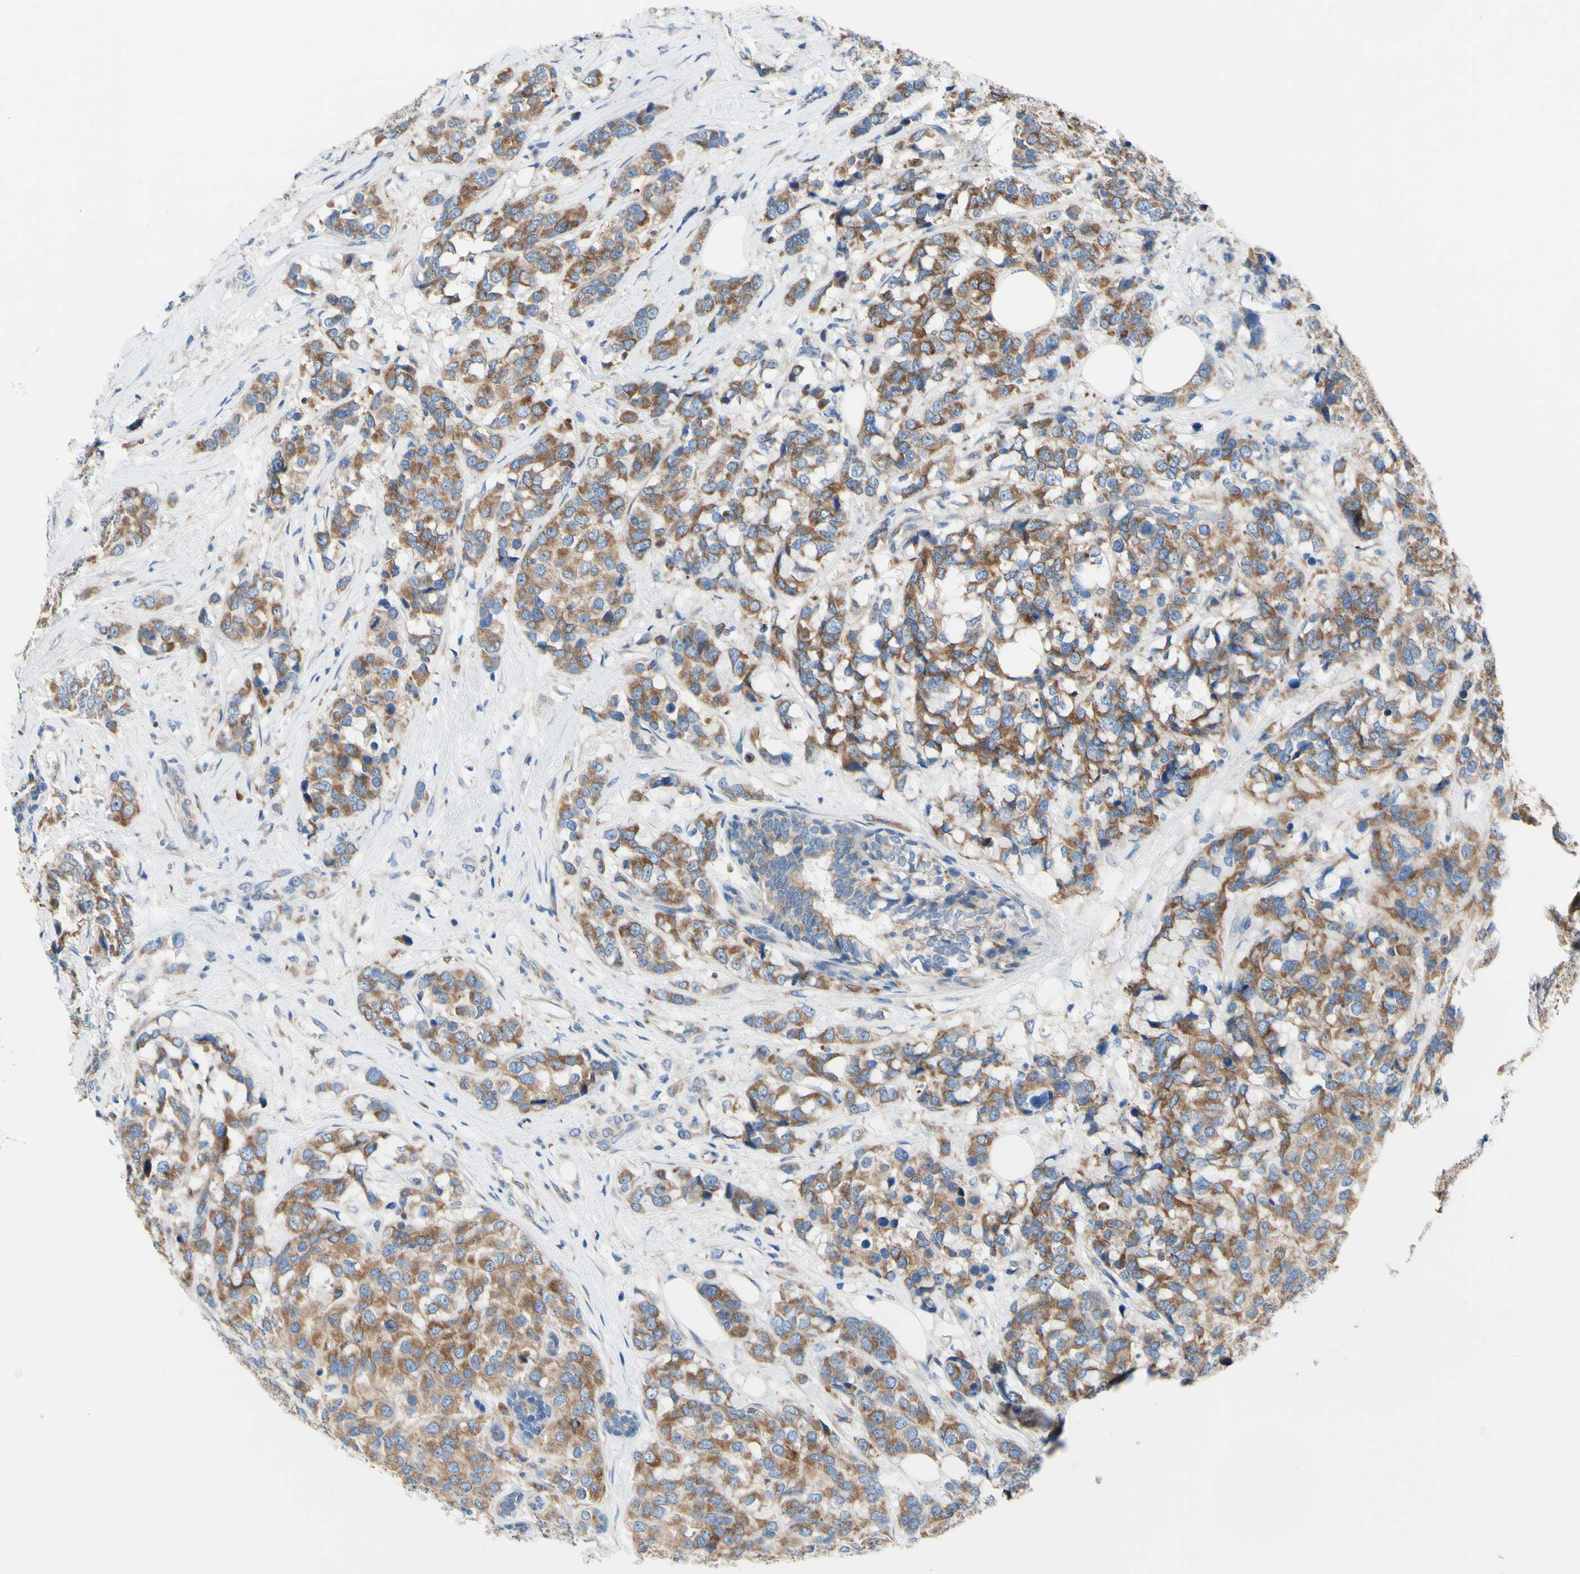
{"staining": {"intensity": "moderate", "quantity": ">75%", "location": "cytoplasmic/membranous"}, "tissue": "breast cancer", "cell_type": "Tumor cells", "image_type": "cancer", "snomed": [{"axis": "morphology", "description": "Lobular carcinoma"}, {"axis": "topography", "description": "Breast"}], "caption": "Immunohistochemical staining of breast lobular carcinoma demonstrates medium levels of moderate cytoplasmic/membranous expression in approximately >75% of tumor cells. Immunohistochemistry stains the protein of interest in brown and the nuclei are stained blue.", "gene": "RETREG2", "patient": {"sex": "female", "age": 59}}